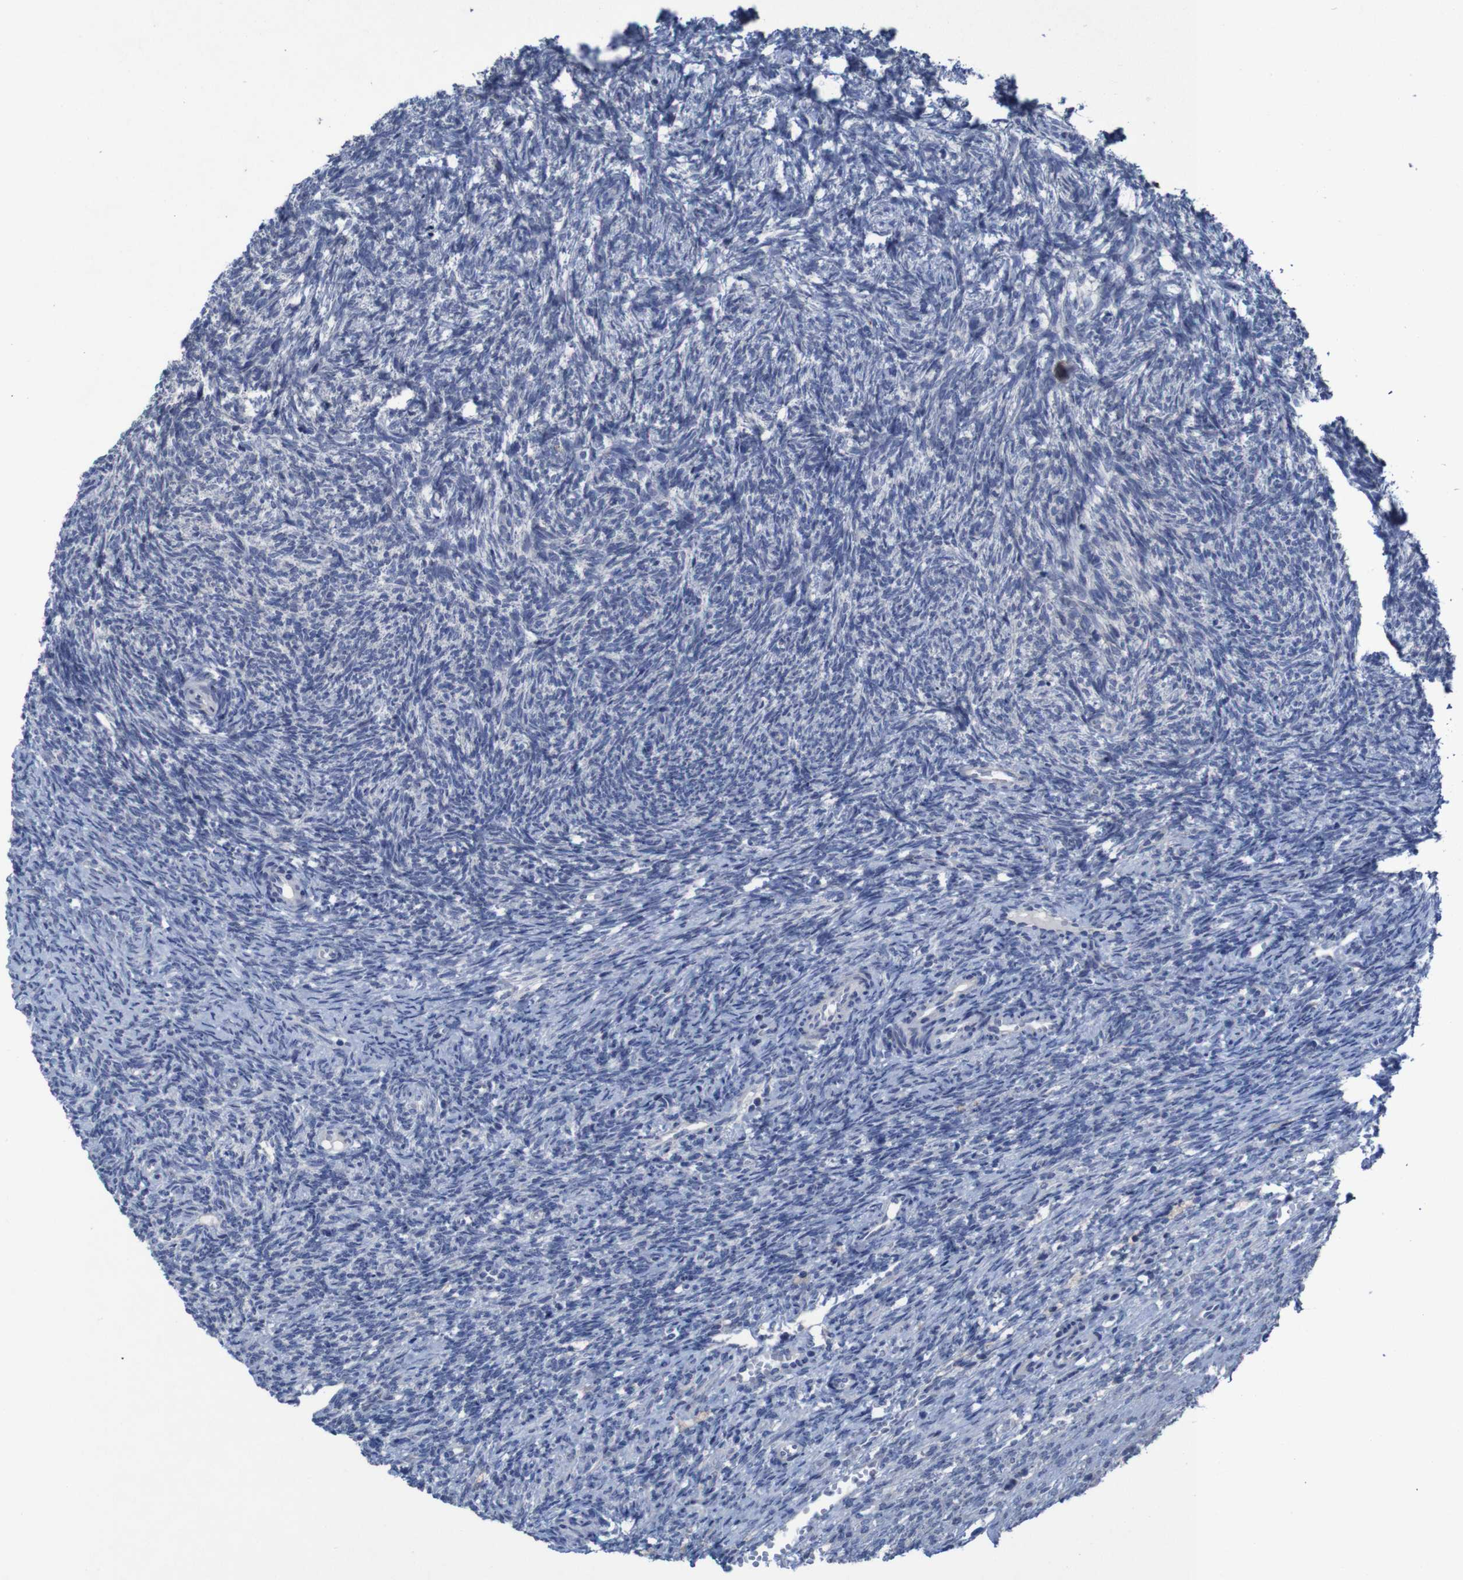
{"staining": {"intensity": "weak", "quantity": "<25%", "location": "cytoplasmic/membranous"}, "tissue": "ovary", "cell_type": "Follicle cells", "image_type": "normal", "snomed": [{"axis": "morphology", "description": "Normal tissue, NOS"}, {"axis": "topography", "description": "Ovary"}], "caption": "Follicle cells show no significant protein positivity in normal ovary. (Stains: DAB (3,3'-diaminobenzidine) IHC with hematoxylin counter stain, Microscopy: brightfield microscopy at high magnification).", "gene": "CLDN18", "patient": {"sex": "female", "age": 41}}